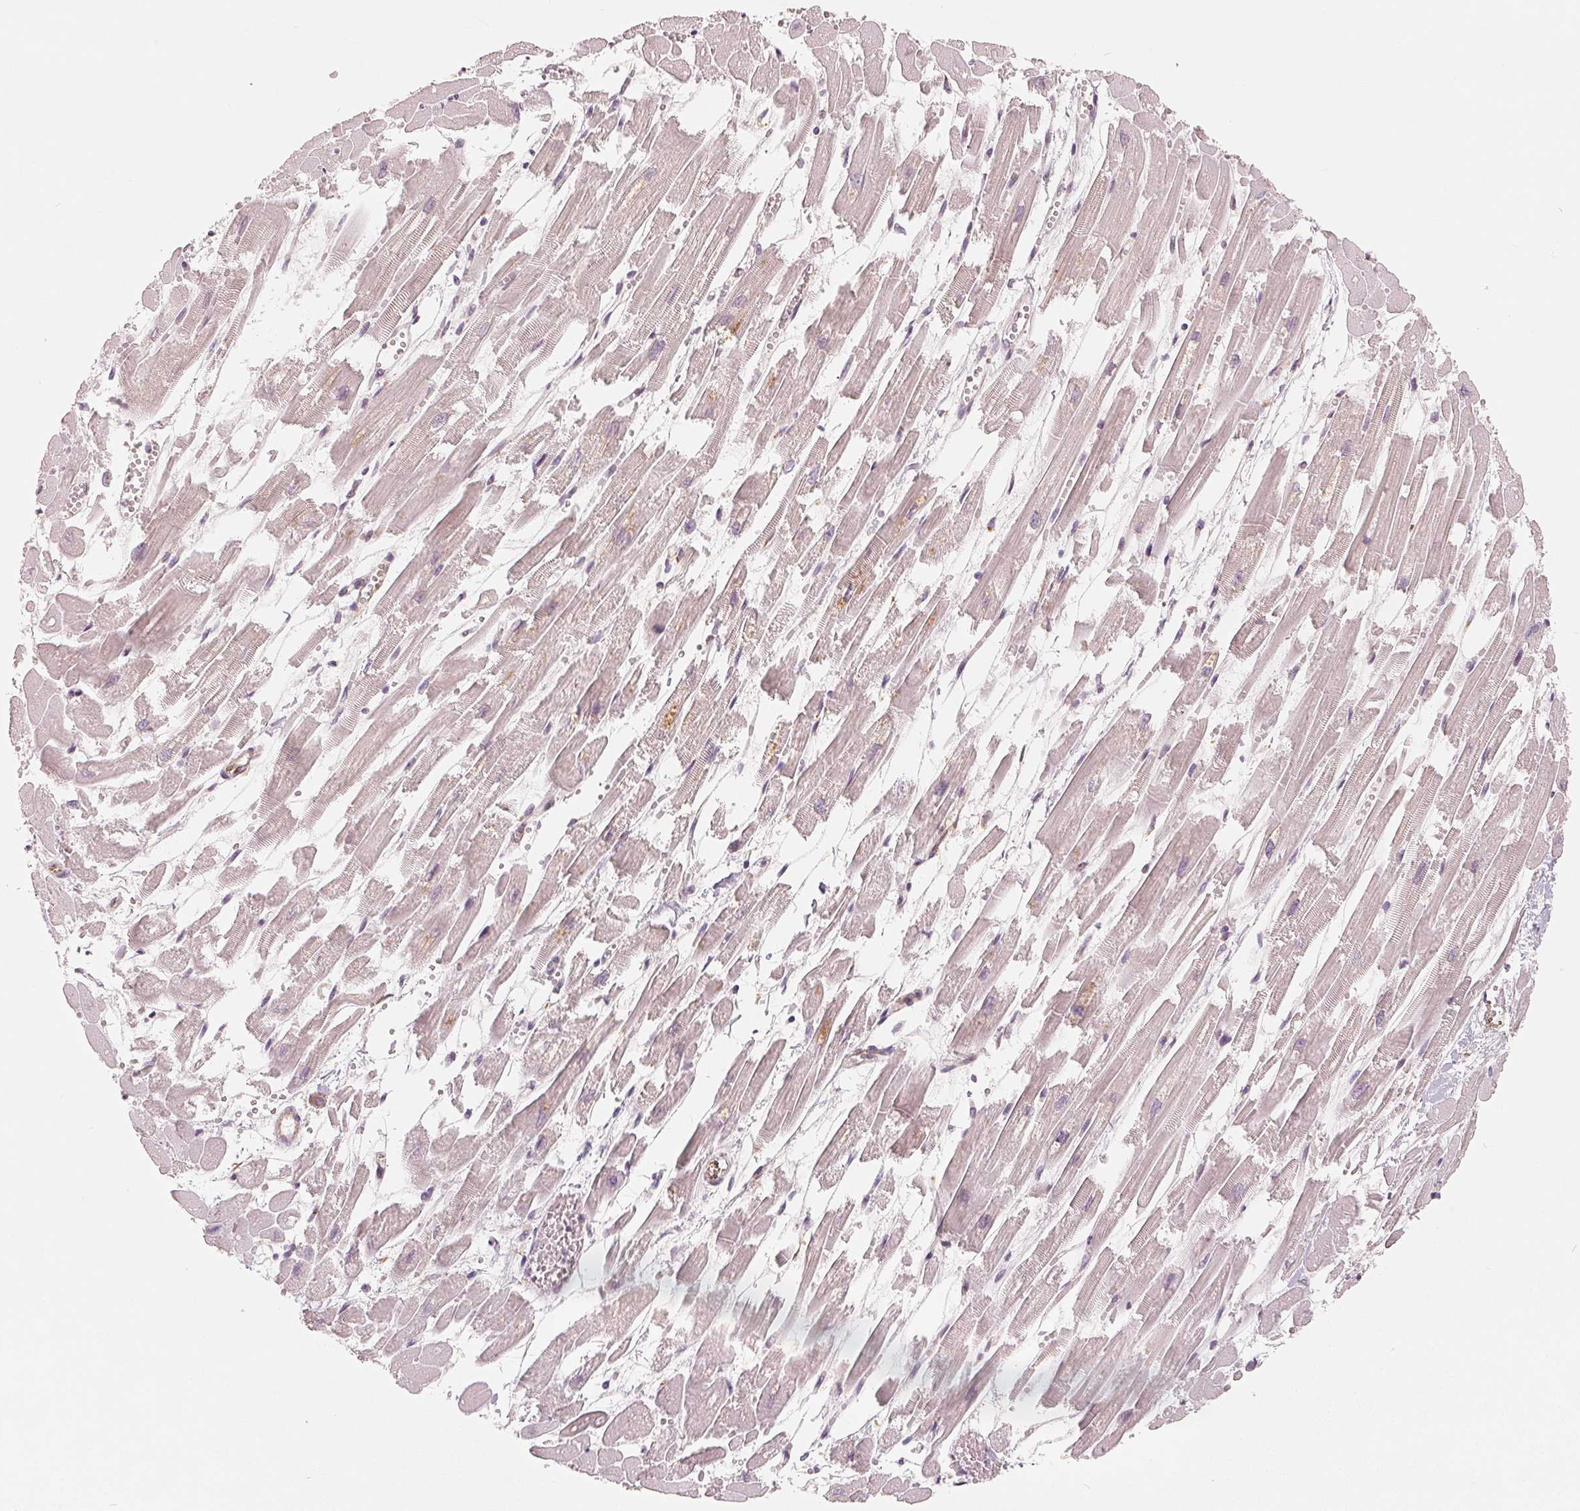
{"staining": {"intensity": "weak", "quantity": "25%-75%", "location": "cytoplasmic/membranous"}, "tissue": "heart muscle", "cell_type": "Cardiomyocytes", "image_type": "normal", "snomed": [{"axis": "morphology", "description": "Normal tissue, NOS"}, {"axis": "topography", "description": "Heart"}], "caption": "Immunohistochemistry (IHC) (DAB) staining of unremarkable human heart muscle reveals weak cytoplasmic/membranous protein expression in approximately 25%-75% of cardiomyocytes.", "gene": "TMSB15B", "patient": {"sex": "female", "age": 52}}